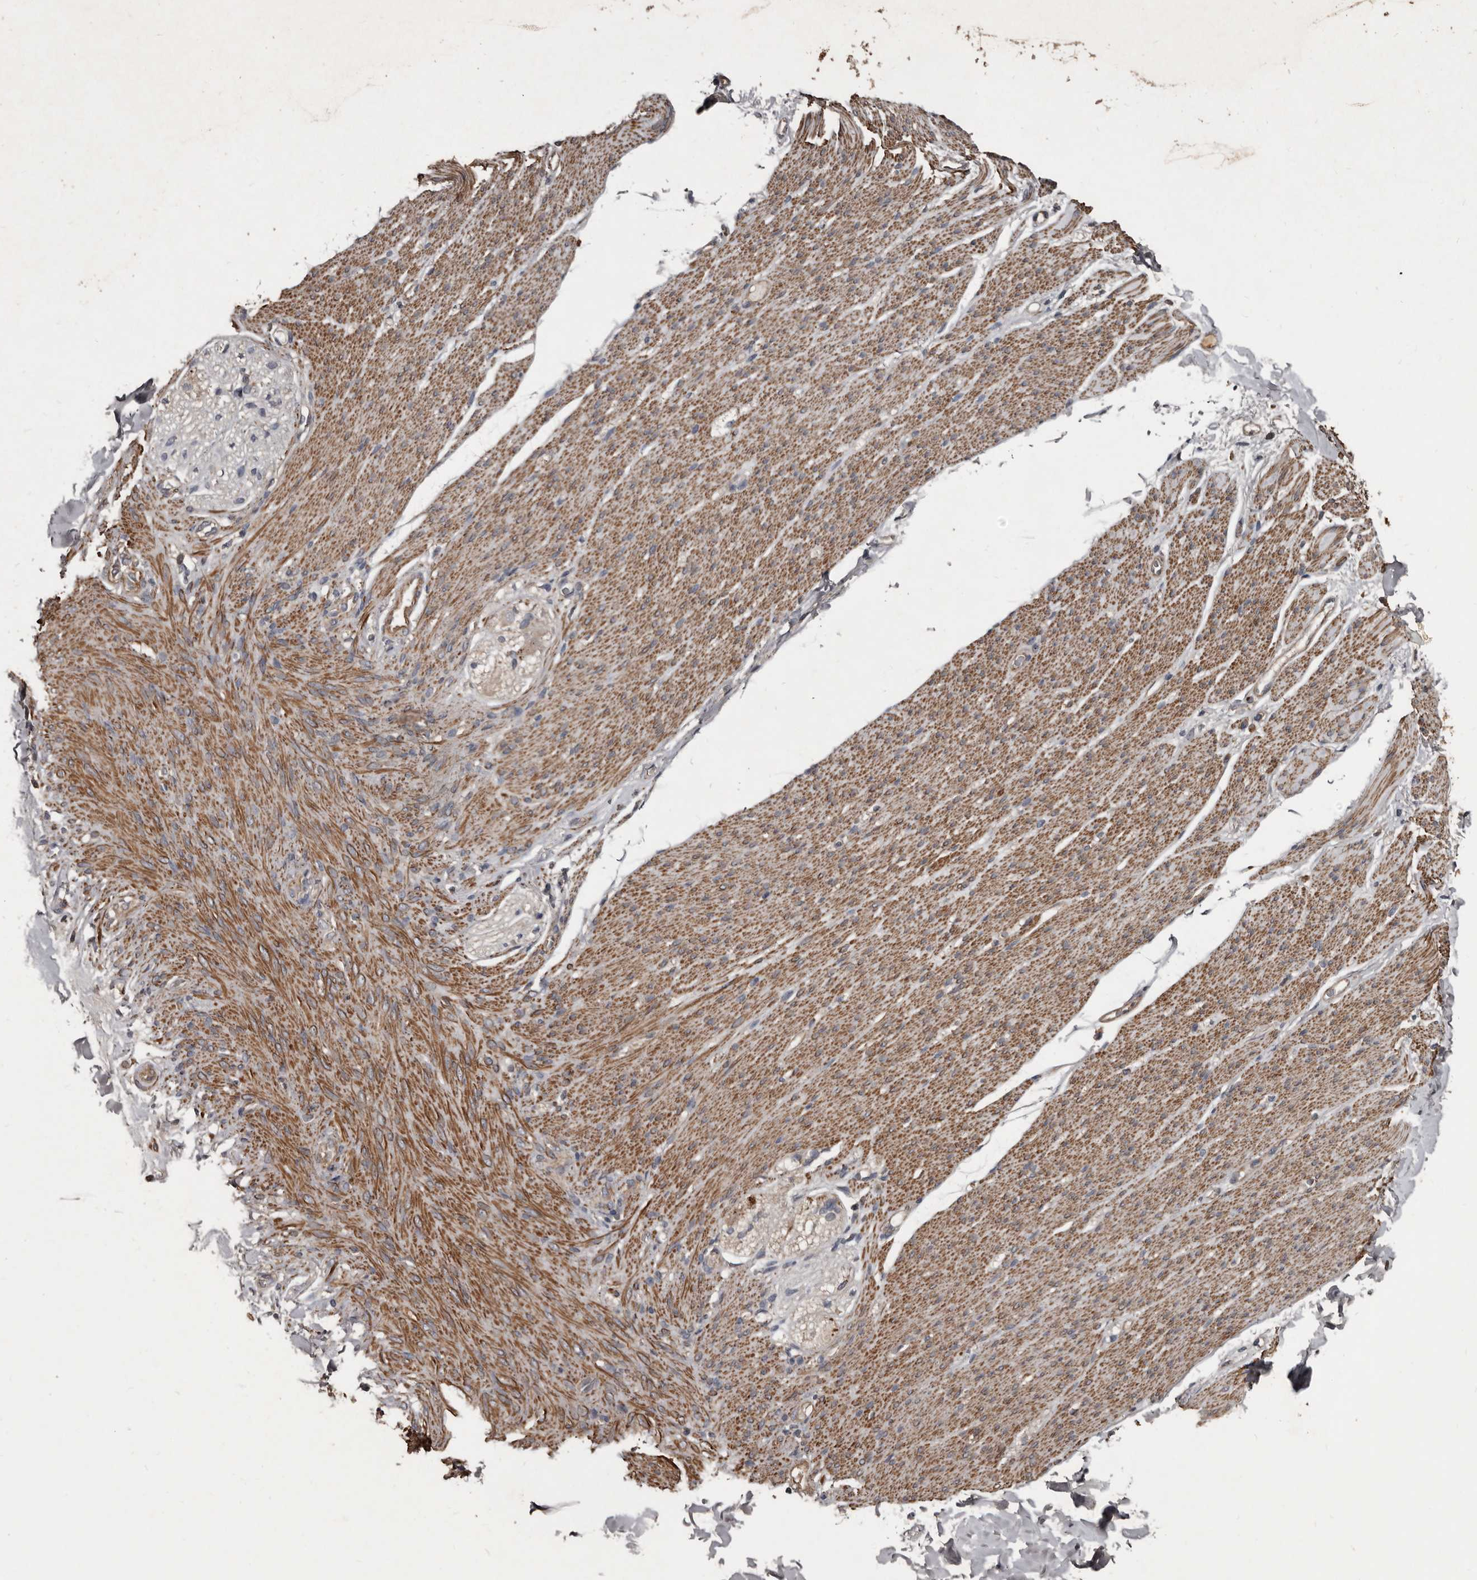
{"staining": {"intensity": "moderate", "quantity": ">75%", "location": "cytoplasmic/membranous"}, "tissue": "smooth muscle", "cell_type": "Smooth muscle cells", "image_type": "normal", "snomed": [{"axis": "morphology", "description": "Normal tissue, NOS"}, {"axis": "topography", "description": "Colon"}, {"axis": "topography", "description": "Peripheral nerve tissue"}], "caption": "About >75% of smooth muscle cells in benign smooth muscle reveal moderate cytoplasmic/membranous protein staining as visualized by brown immunohistochemical staining.", "gene": "GREB1", "patient": {"sex": "female", "age": 61}}